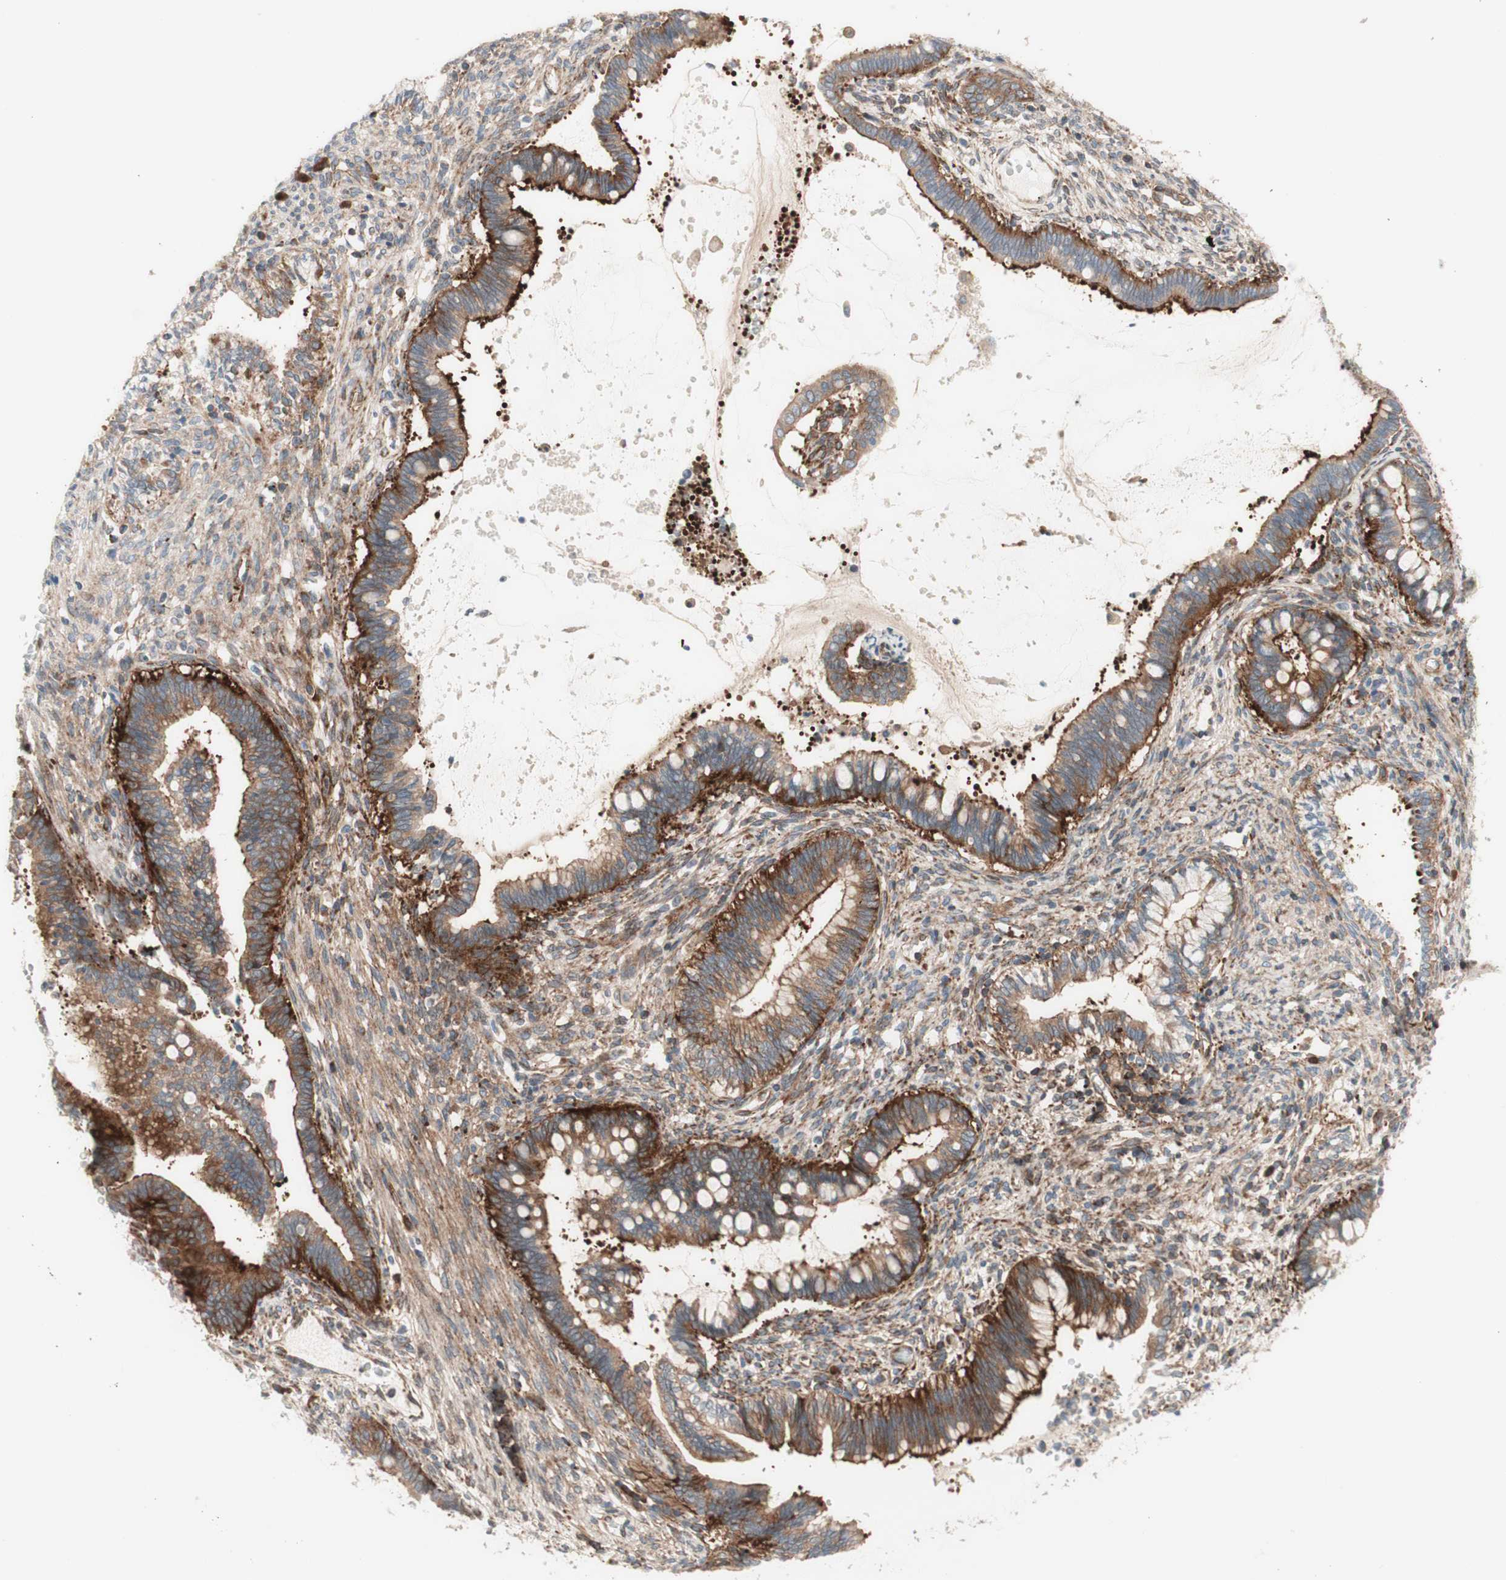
{"staining": {"intensity": "moderate", "quantity": ">75%", "location": "cytoplasmic/membranous"}, "tissue": "cervical cancer", "cell_type": "Tumor cells", "image_type": "cancer", "snomed": [{"axis": "morphology", "description": "Adenocarcinoma, NOS"}, {"axis": "topography", "description": "Cervix"}], "caption": "Cervical cancer (adenocarcinoma) was stained to show a protein in brown. There is medium levels of moderate cytoplasmic/membranous expression in approximately >75% of tumor cells. (DAB (3,3'-diaminobenzidine) IHC with brightfield microscopy, high magnification).", "gene": "CCN4", "patient": {"sex": "female", "age": 44}}